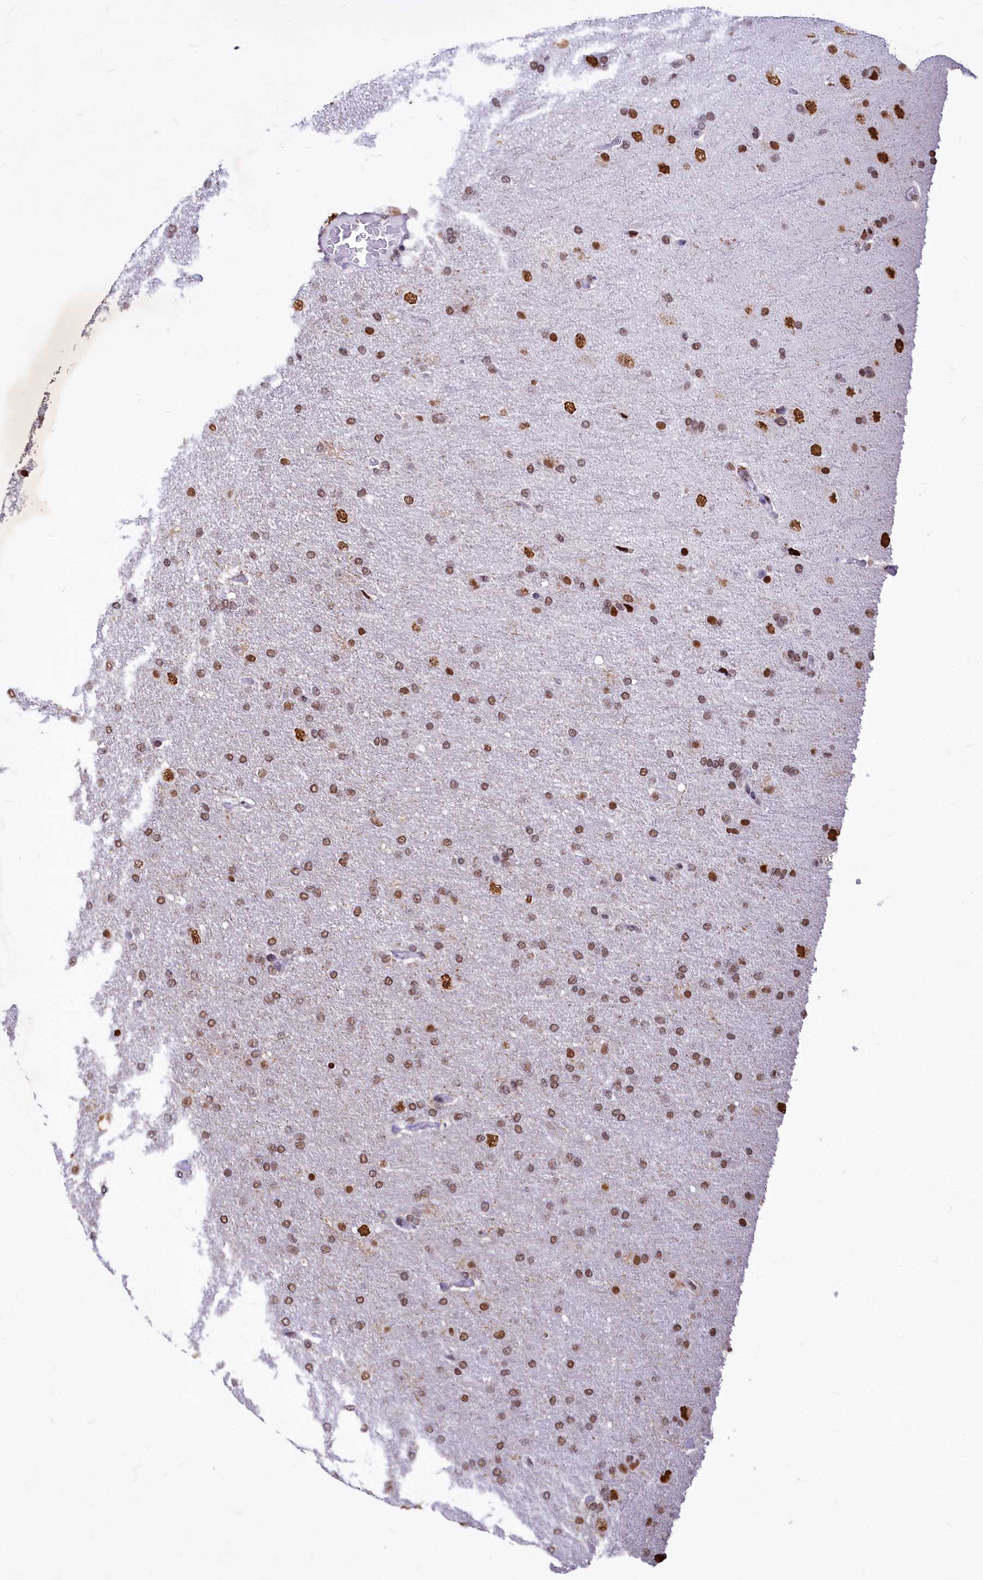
{"staining": {"intensity": "moderate", "quantity": ">75%", "location": "nuclear"}, "tissue": "glioma", "cell_type": "Tumor cells", "image_type": "cancer", "snomed": [{"axis": "morphology", "description": "Glioma, malignant, High grade"}, {"axis": "topography", "description": "Brain"}], "caption": "Immunohistochemistry (IHC) micrograph of neoplastic tissue: glioma stained using immunohistochemistry (IHC) shows medium levels of moderate protein expression localized specifically in the nuclear of tumor cells, appearing as a nuclear brown color.", "gene": "PARPBP", "patient": {"sex": "male", "age": 72}}